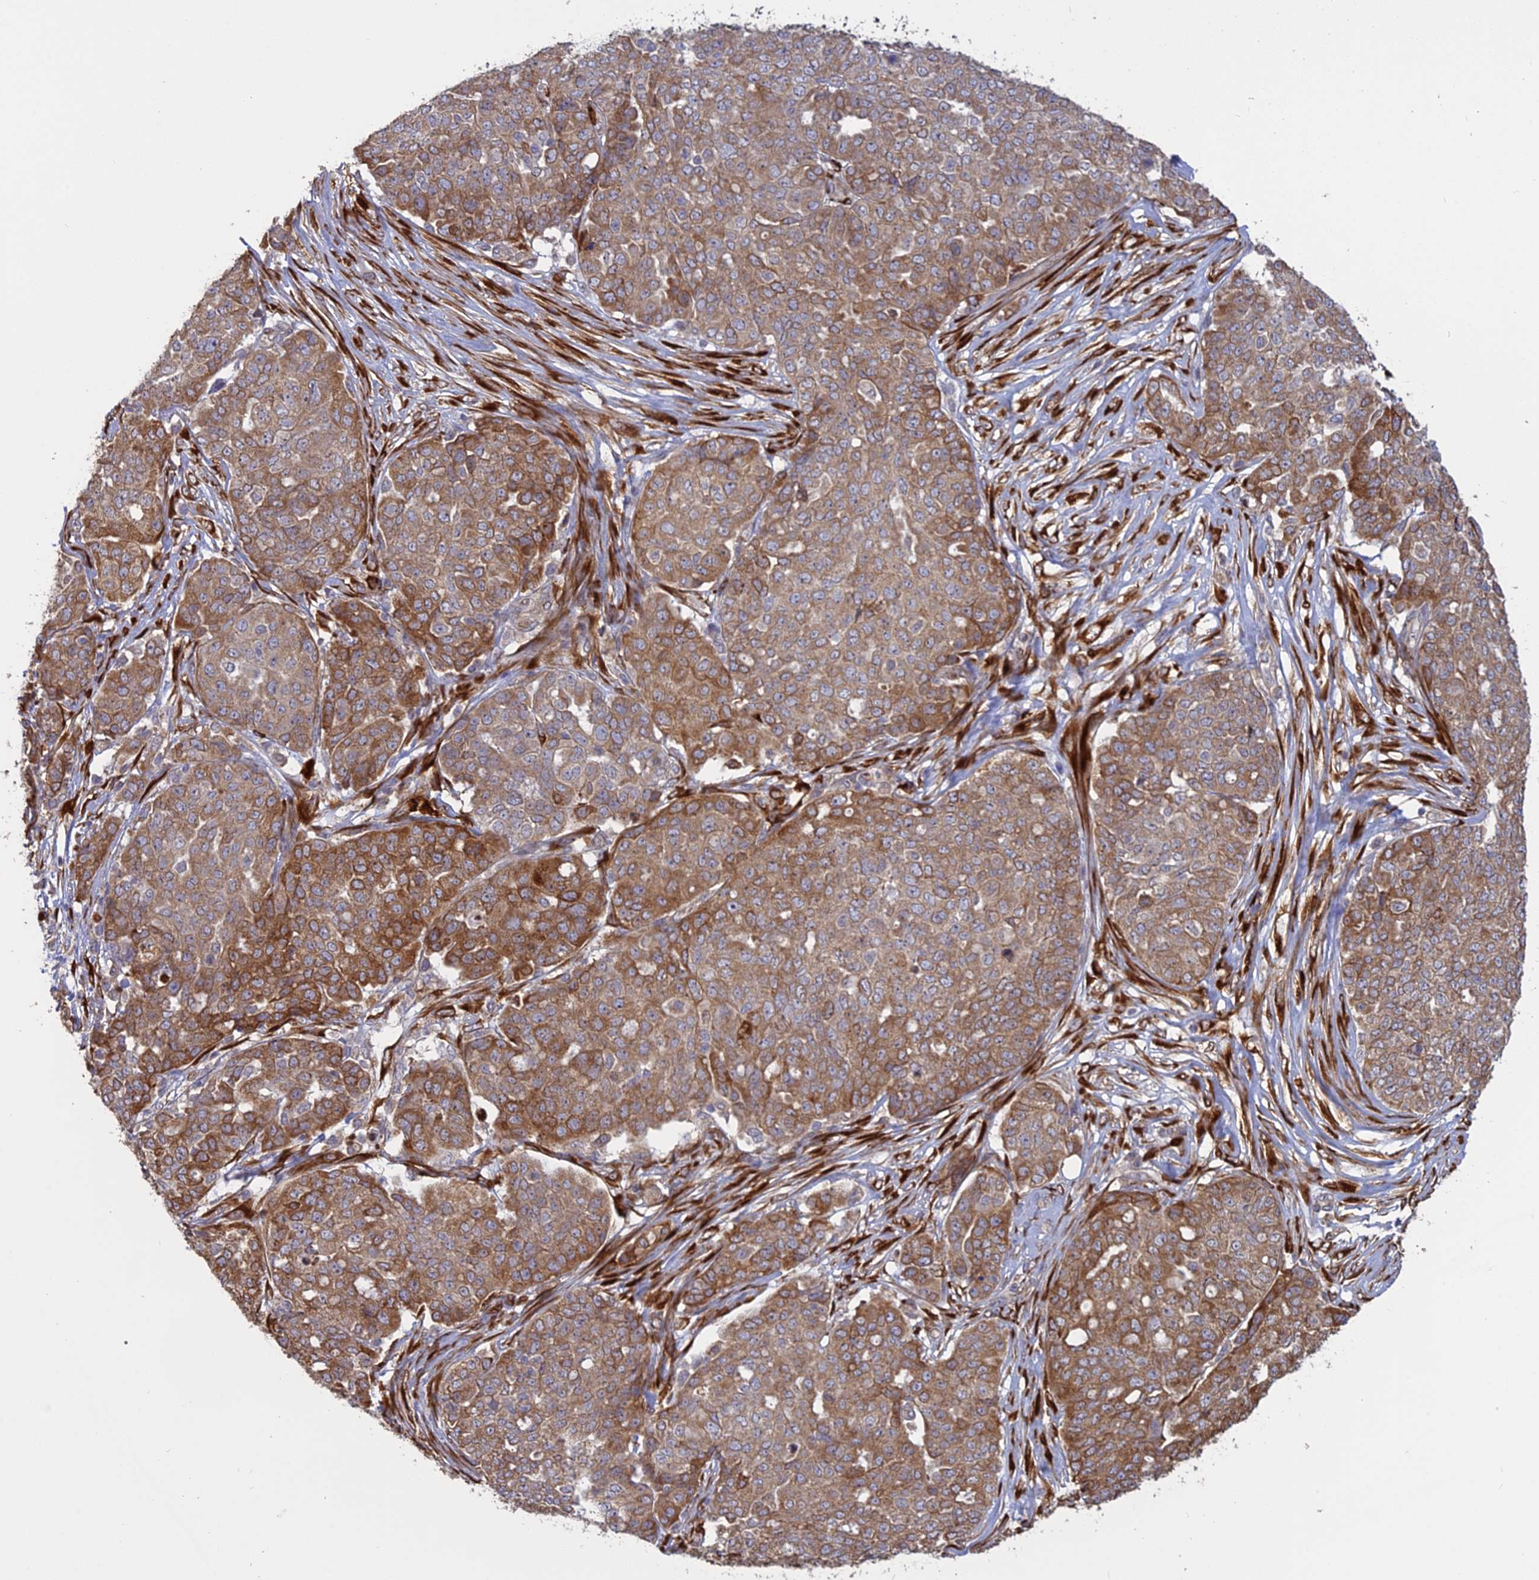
{"staining": {"intensity": "moderate", "quantity": ">75%", "location": "cytoplasmic/membranous"}, "tissue": "ovarian cancer", "cell_type": "Tumor cells", "image_type": "cancer", "snomed": [{"axis": "morphology", "description": "Cystadenocarcinoma, serous, NOS"}, {"axis": "topography", "description": "Soft tissue"}, {"axis": "topography", "description": "Ovary"}], "caption": "Serous cystadenocarcinoma (ovarian) stained with IHC displays moderate cytoplasmic/membranous positivity in approximately >75% of tumor cells.", "gene": "PPIC", "patient": {"sex": "female", "age": 57}}